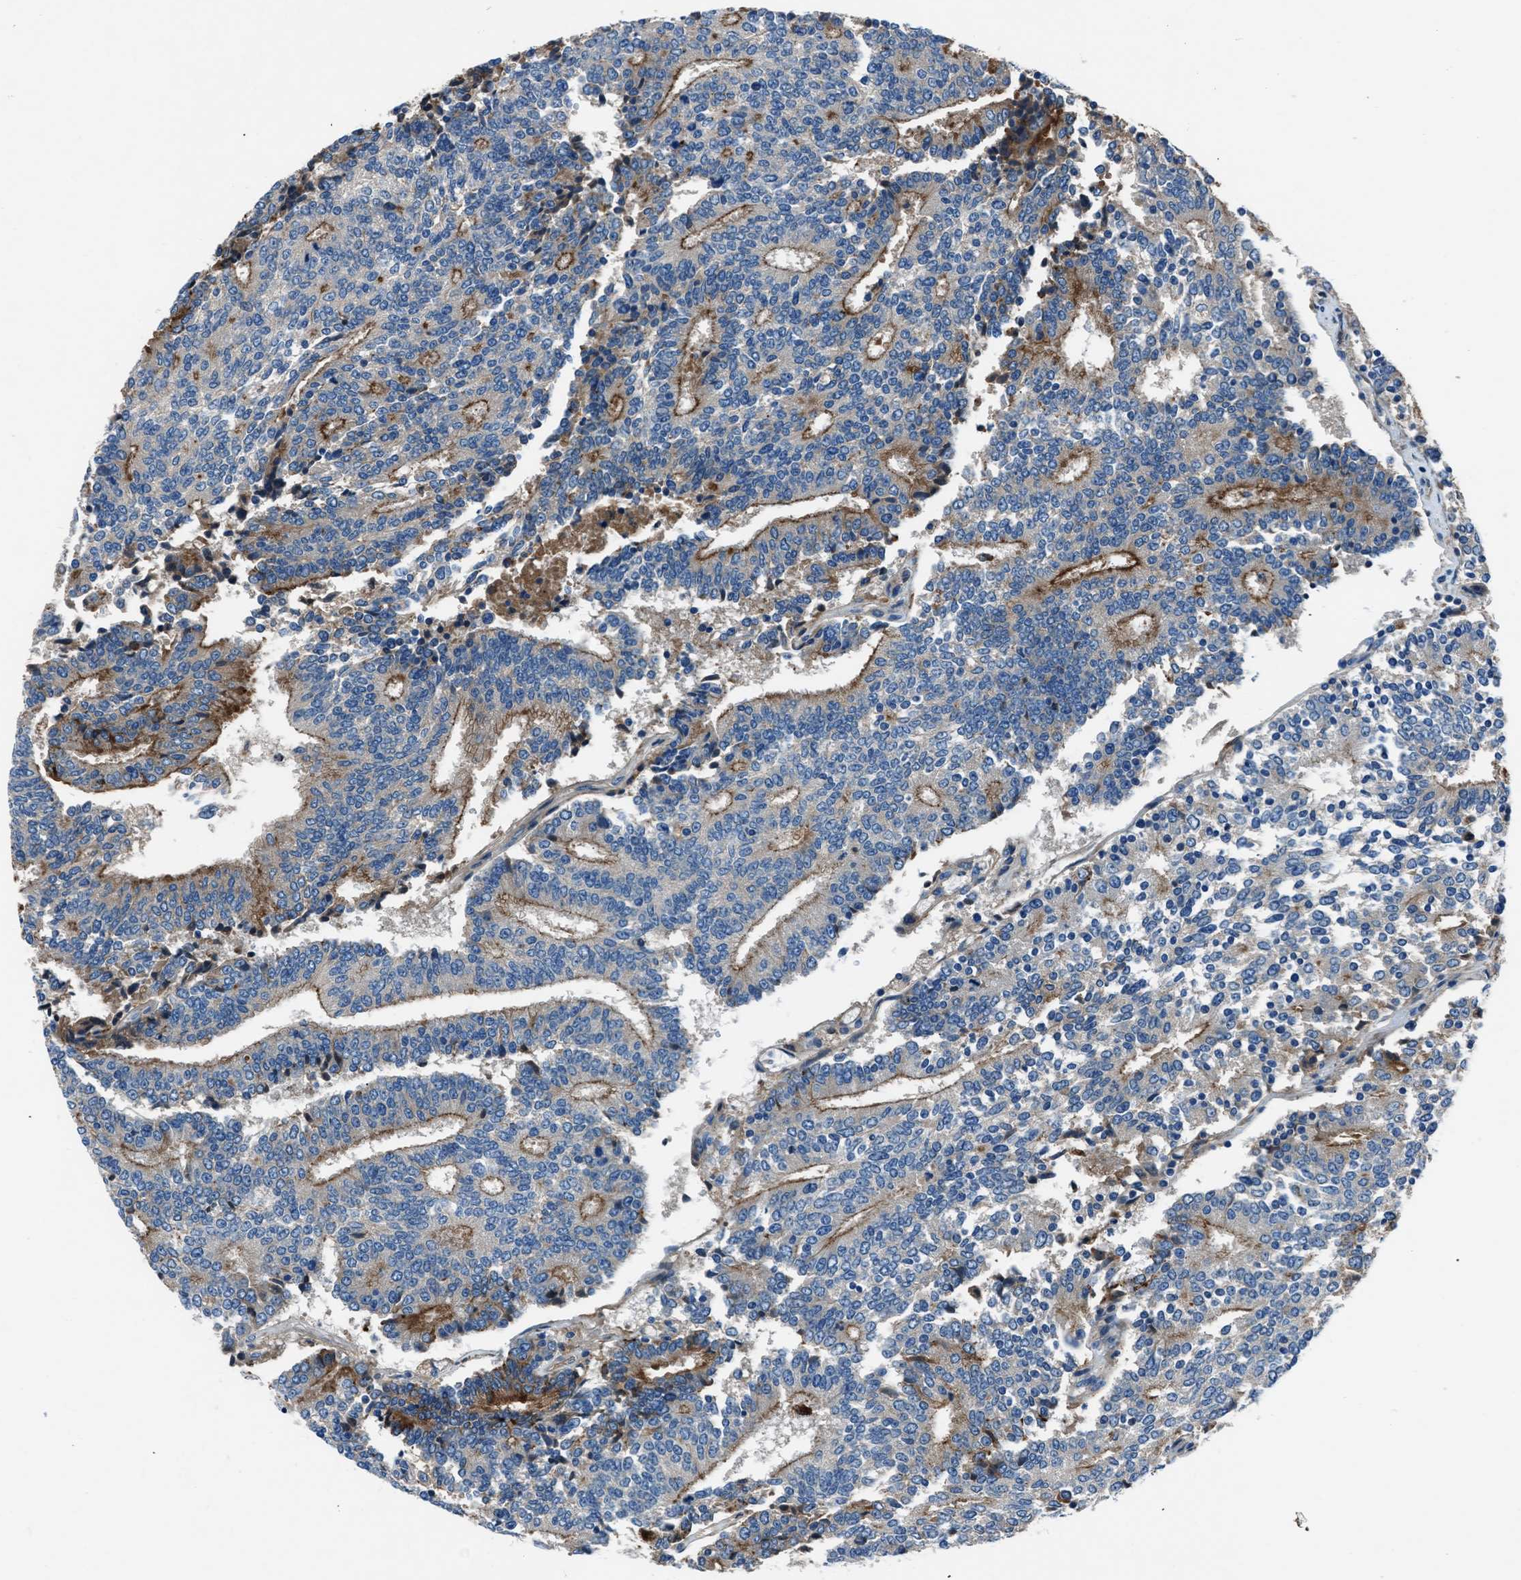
{"staining": {"intensity": "moderate", "quantity": ">75%", "location": "cytoplasmic/membranous"}, "tissue": "prostate cancer", "cell_type": "Tumor cells", "image_type": "cancer", "snomed": [{"axis": "morphology", "description": "Normal tissue, NOS"}, {"axis": "morphology", "description": "Adenocarcinoma, High grade"}, {"axis": "topography", "description": "Prostate"}, {"axis": "topography", "description": "Seminal veicle"}], "caption": "Immunohistochemistry (IHC) photomicrograph of neoplastic tissue: high-grade adenocarcinoma (prostate) stained using immunohistochemistry demonstrates medium levels of moderate protein expression localized specifically in the cytoplasmic/membranous of tumor cells, appearing as a cytoplasmic/membranous brown color.", "gene": "SLC38A6", "patient": {"sex": "male", "age": 55}}